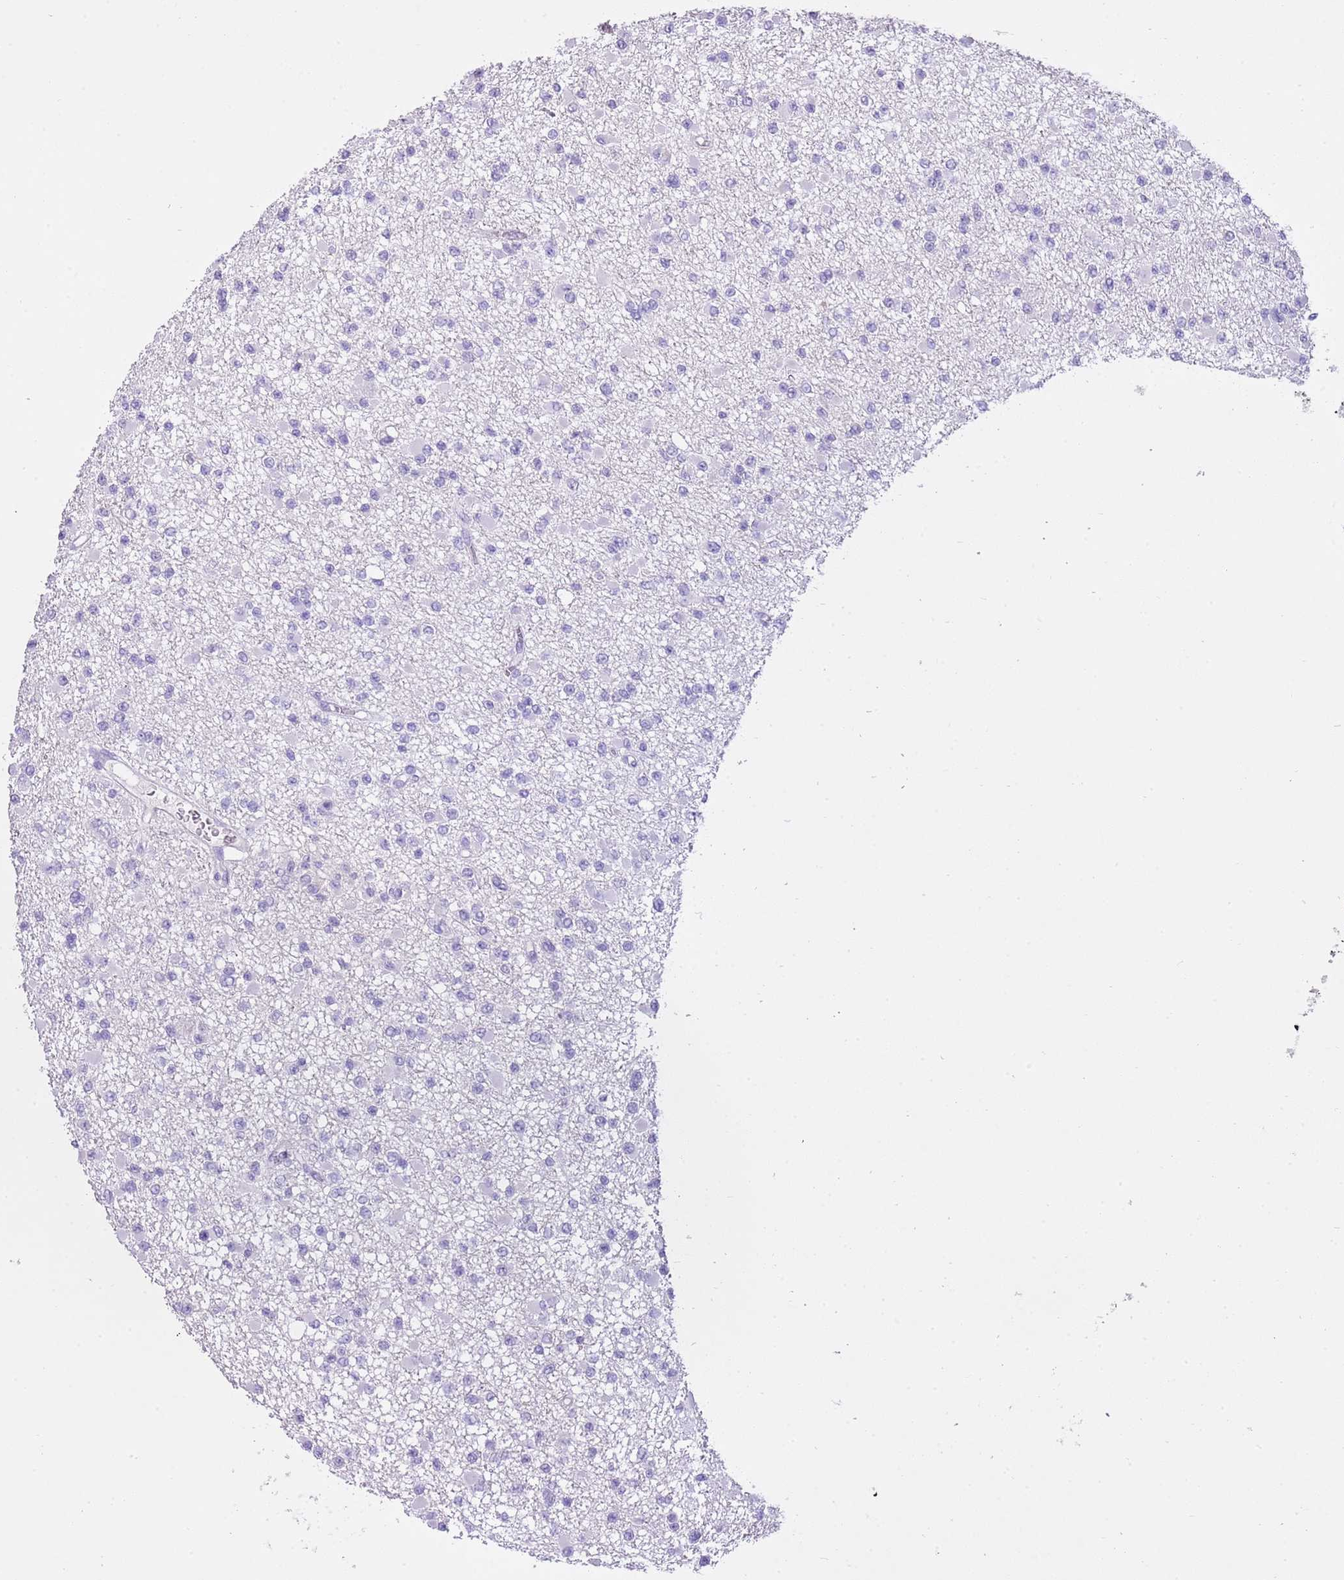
{"staining": {"intensity": "negative", "quantity": "none", "location": "none"}, "tissue": "glioma", "cell_type": "Tumor cells", "image_type": "cancer", "snomed": [{"axis": "morphology", "description": "Glioma, malignant, Low grade"}, {"axis": "topography", "description": "Brain"}], "caption": "Immunohistochemistry (IHC) of malignant low-grade glioma shows no staining in tumor cells.", "gene": "CLEC2A", "patient": {"sex": "female", "age": 22}}